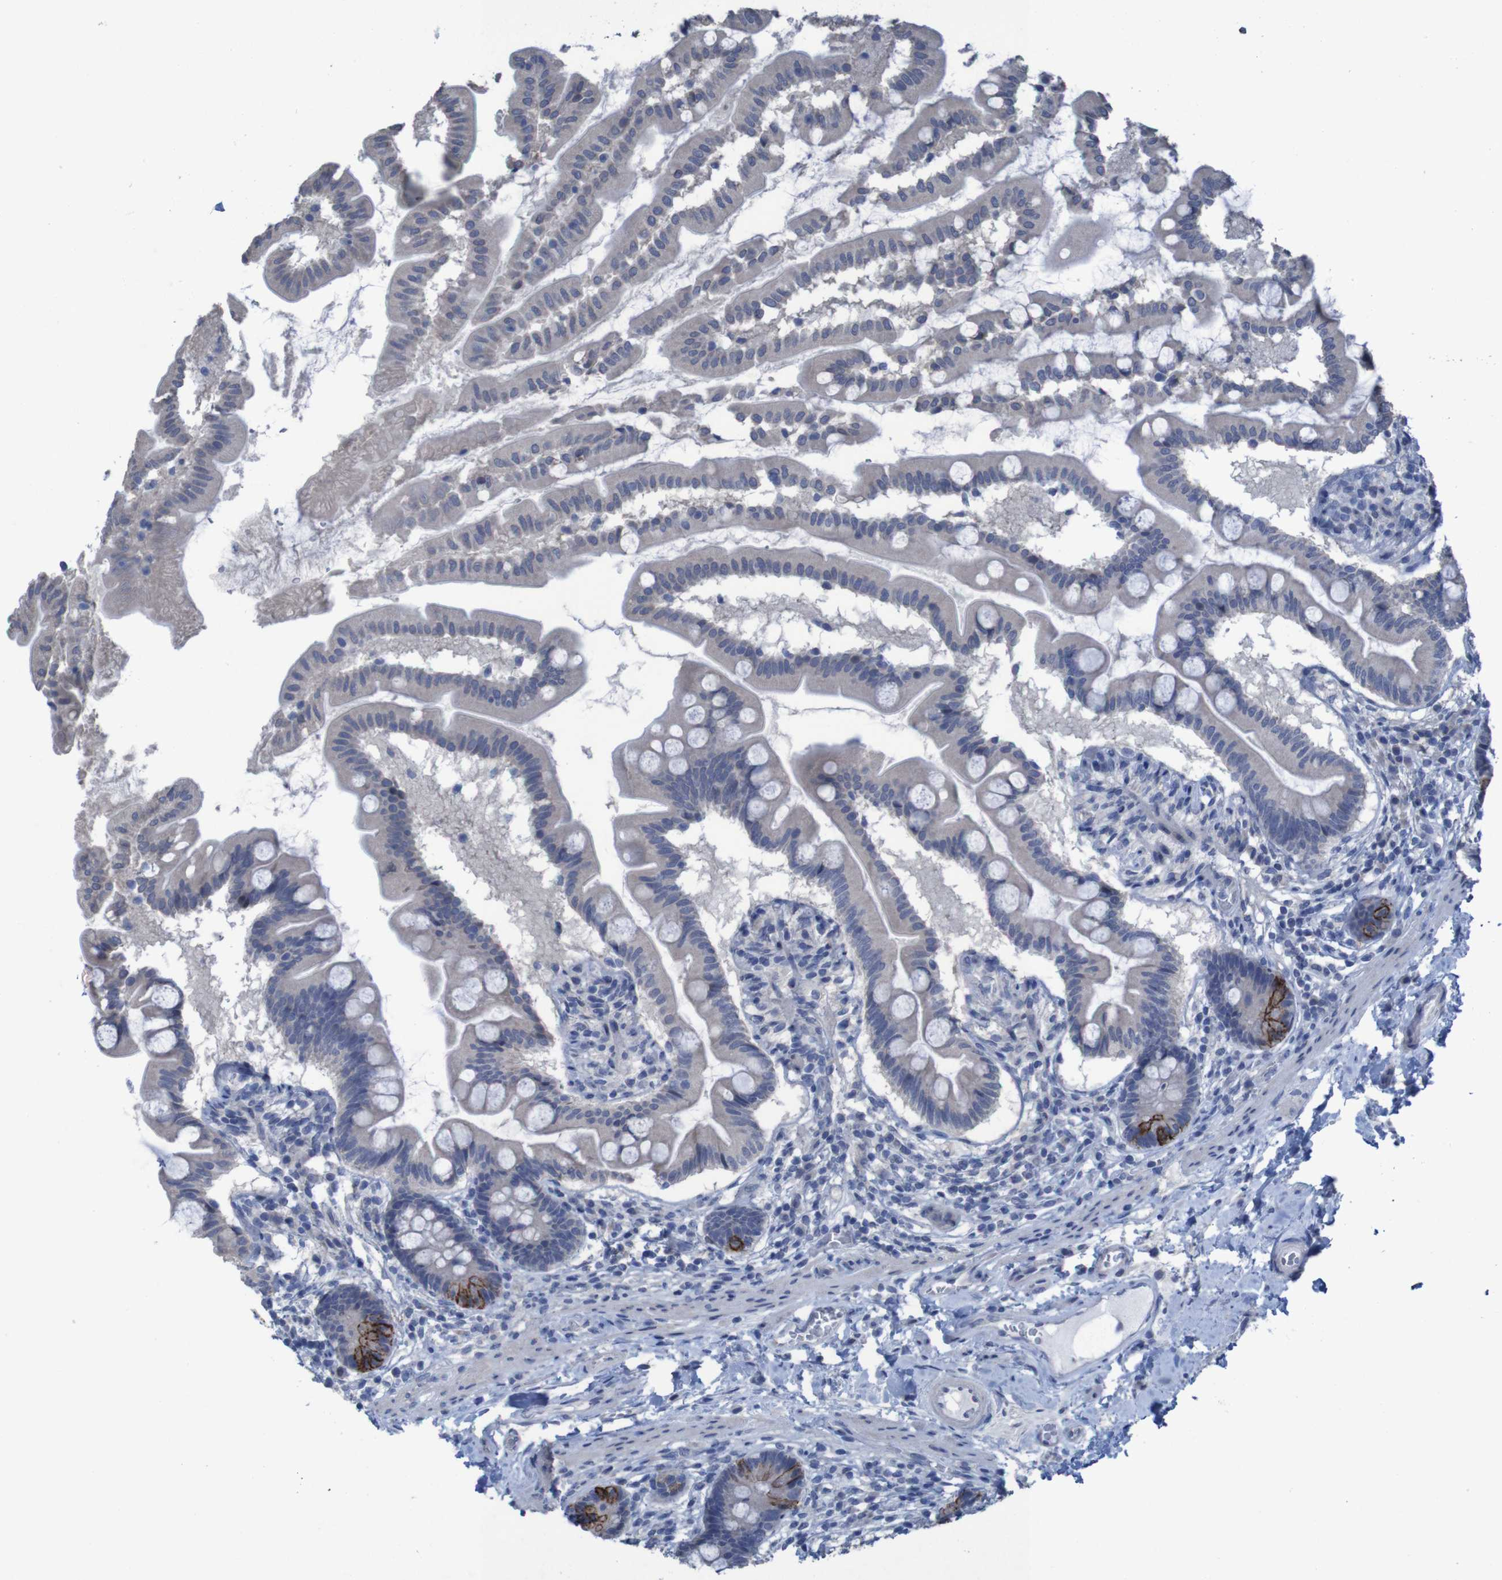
{"staining": {"intensity": "strong", "quantity": "<25%", "location": "cytoplasmic/membranous"}, "tissue": "small intestine", "cell_type": "Glandular cells", "image_type": "normal", "snomed": [{"axis": "morphology", "description": "Normal tissue, NOS"}, {"axis": "topography", "description": "Small intestine"}], "caption": "This is a histology image of immunohistochemistry staining of unremarkable small intestine, which shows strong positivity in the cytoplasmic/membranous of glandular cells.", "gene": "CLDN18", "patient": {"sex": "female", "age": 56}}